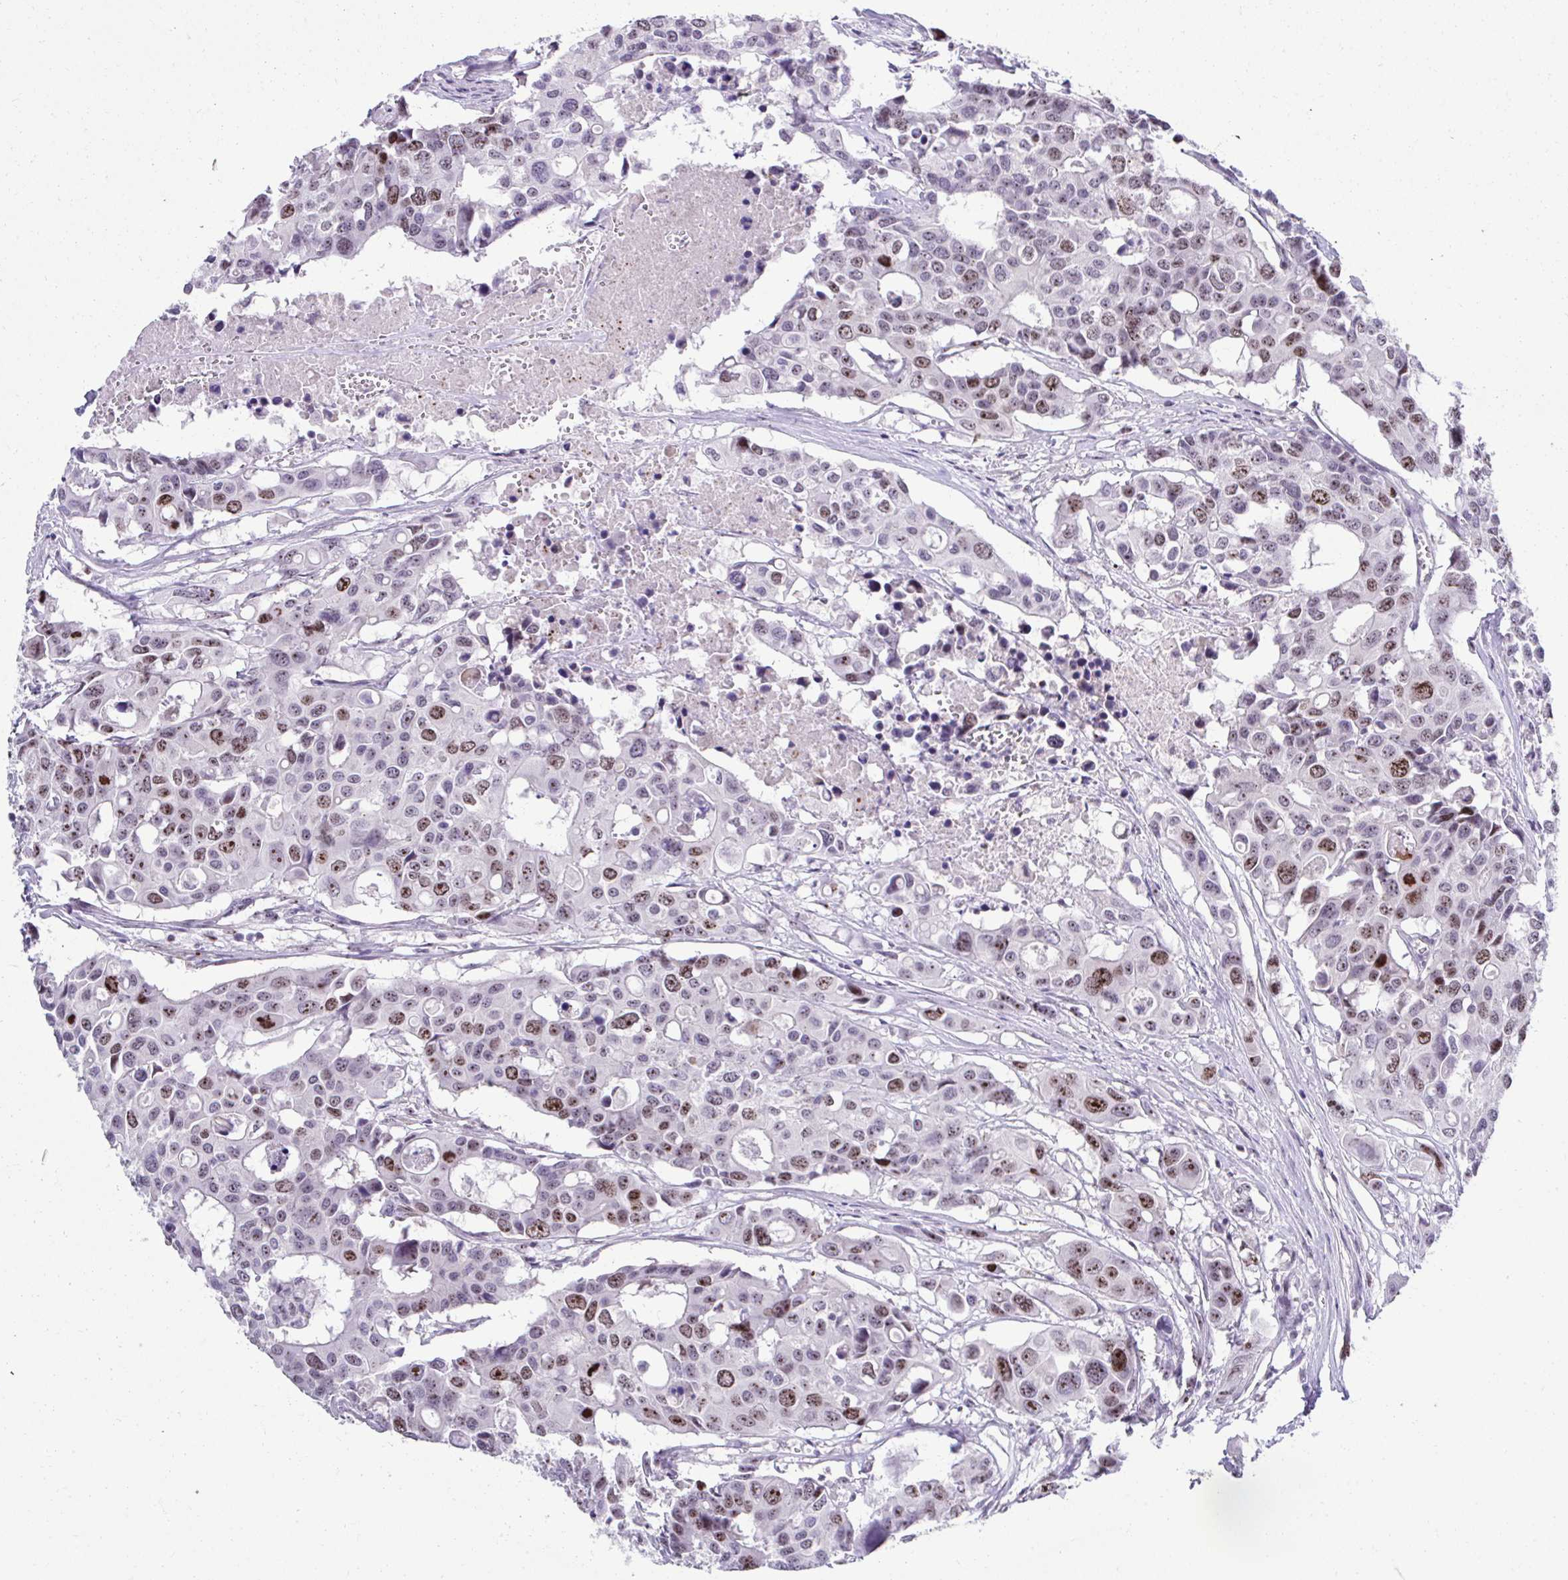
{"staining": {"intensity": "moderate", "quantity": "25%-75%", "location": "nuclear"}, "tissue": "colorectal cancer", "cell_type": "Tumor cells", "image_type": "cancer", "snomed": [{"axis": "morphology", "description": "Adenocarcinoma, NOS"}, {"axis": "topography", "description": "Colon"}], "caption": "DAB (3,3'-diaminobenzidine) immunohistochemical staining of colorectal cancer reveals moderate nuclear protein positivity in about 25%-75% of tumor cells. The protein is stained brown, and the nuclei are stained in blue (DAB (3,3'-diaminobenzidine) IHC with brightfield microscopy, high magnification).", "gene": "CEP72", "patient": {"sex": "male", "age": 77}}